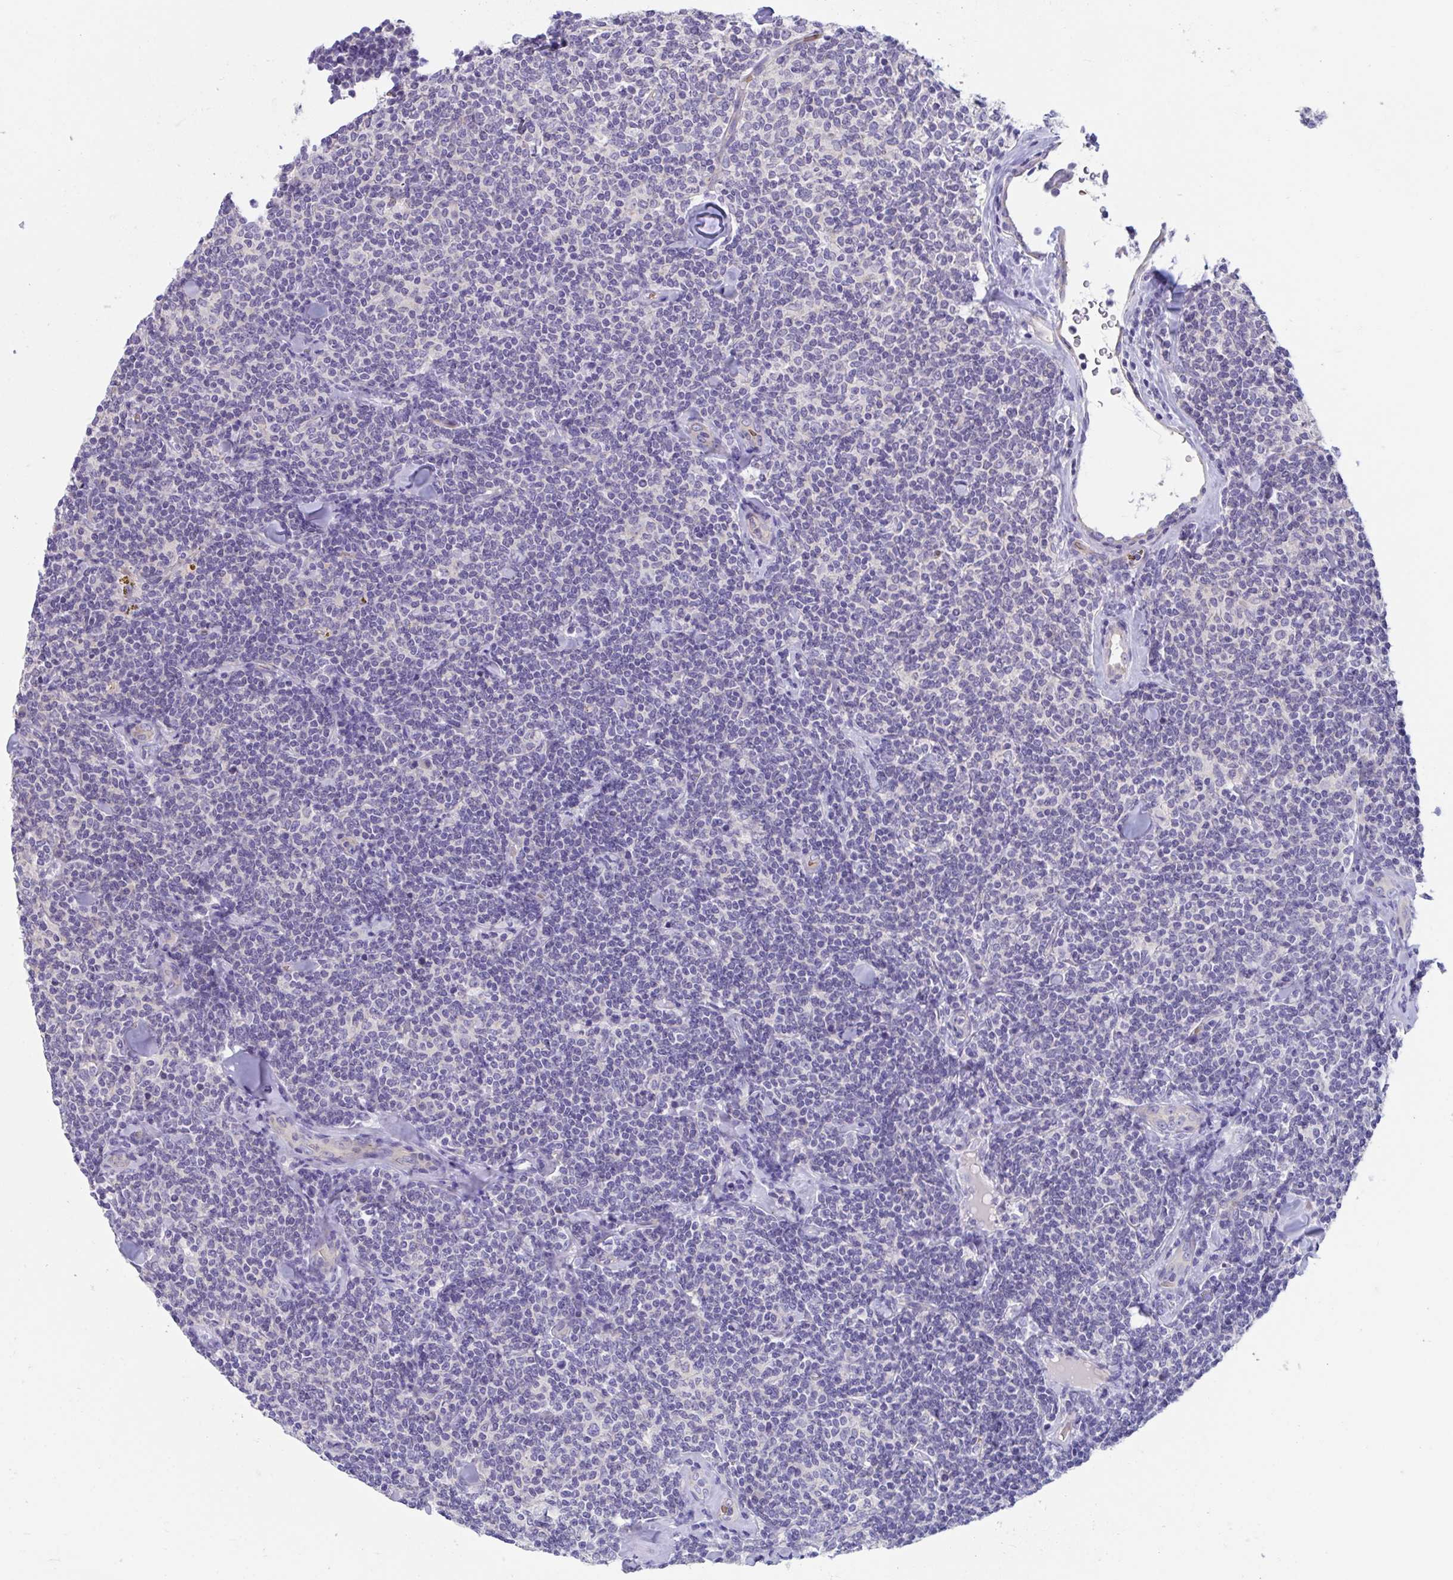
{"staining": {"intensity": "negative", "quantity": "none", "location": "none"}, "tissue": "lymphoma", "cell_type": "Tumor cells", "image_type": "cancer", "snomed": [{"axis": "morphology", "description": "Malignant lymphoma, non-Hodgkin's type, Low grade"}, {"axis": "topography", "description": "Lymph node"}], "caption": "The micrograph demonstrates no staining of tumor cells in malignant lymphoma, non-Hodgkin's type (low-grade).", "gene": "TTC30B", "patient": {"sex": "female", "age": 56}}